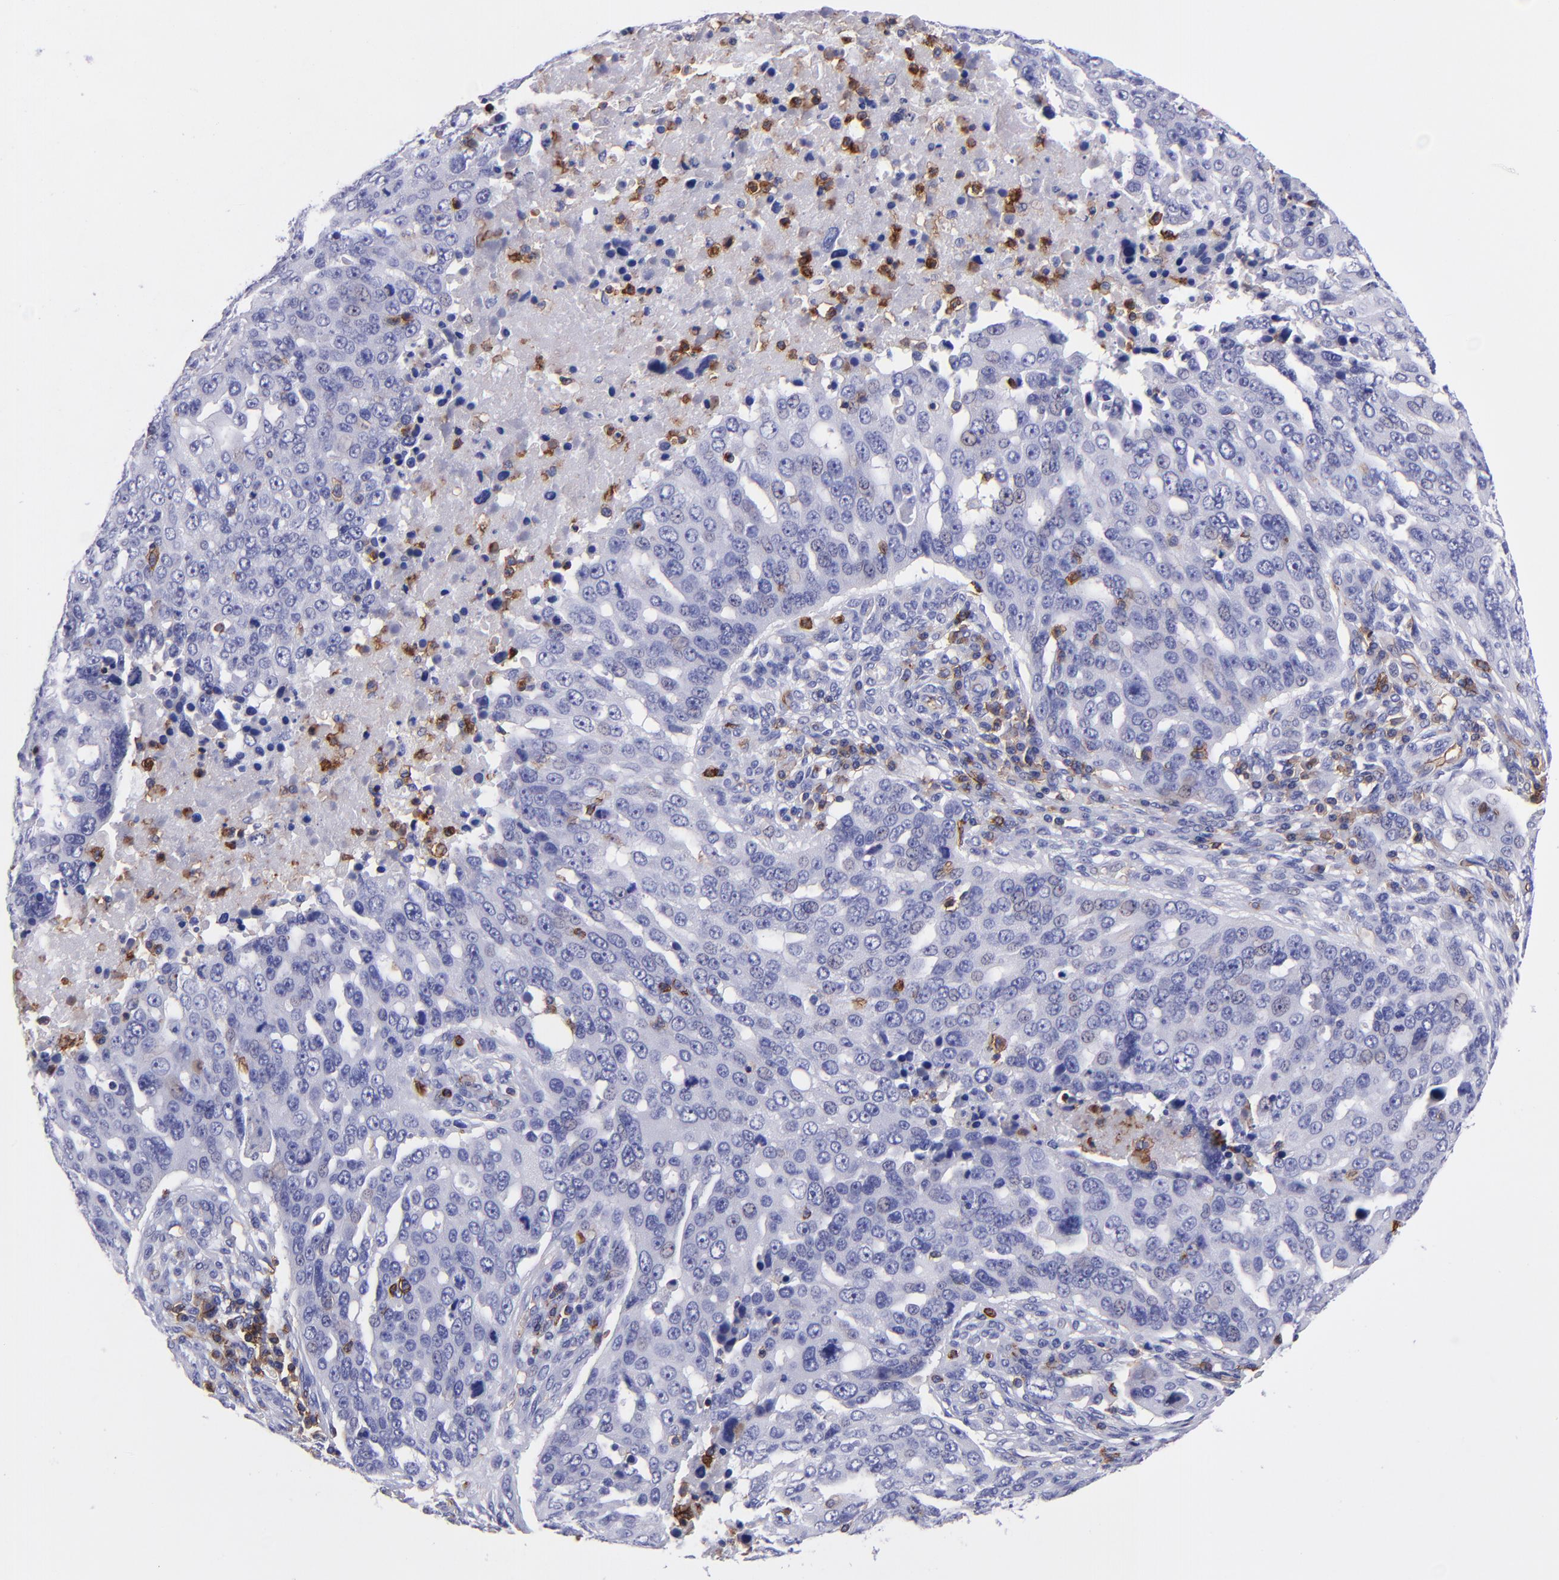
{"staining": {"intensity": "negative", "quantity": "none", "location": "none"}, "tissue": "ovarian cancer", "cell_type": "Tumor cells", "image_type": "cancer", "snomed": [{"axis": "morphology", "description": "Carcinoma, endometroid"}, {"axis": "topography", "description": "Ovary"}], "caption": "Immunohistochemistry of endometroid carcinoma (ovarian) demonstrates no staining in tumor cells.", "gene": "ICAM3", "patient": {"sex": "female", "age": 75}}